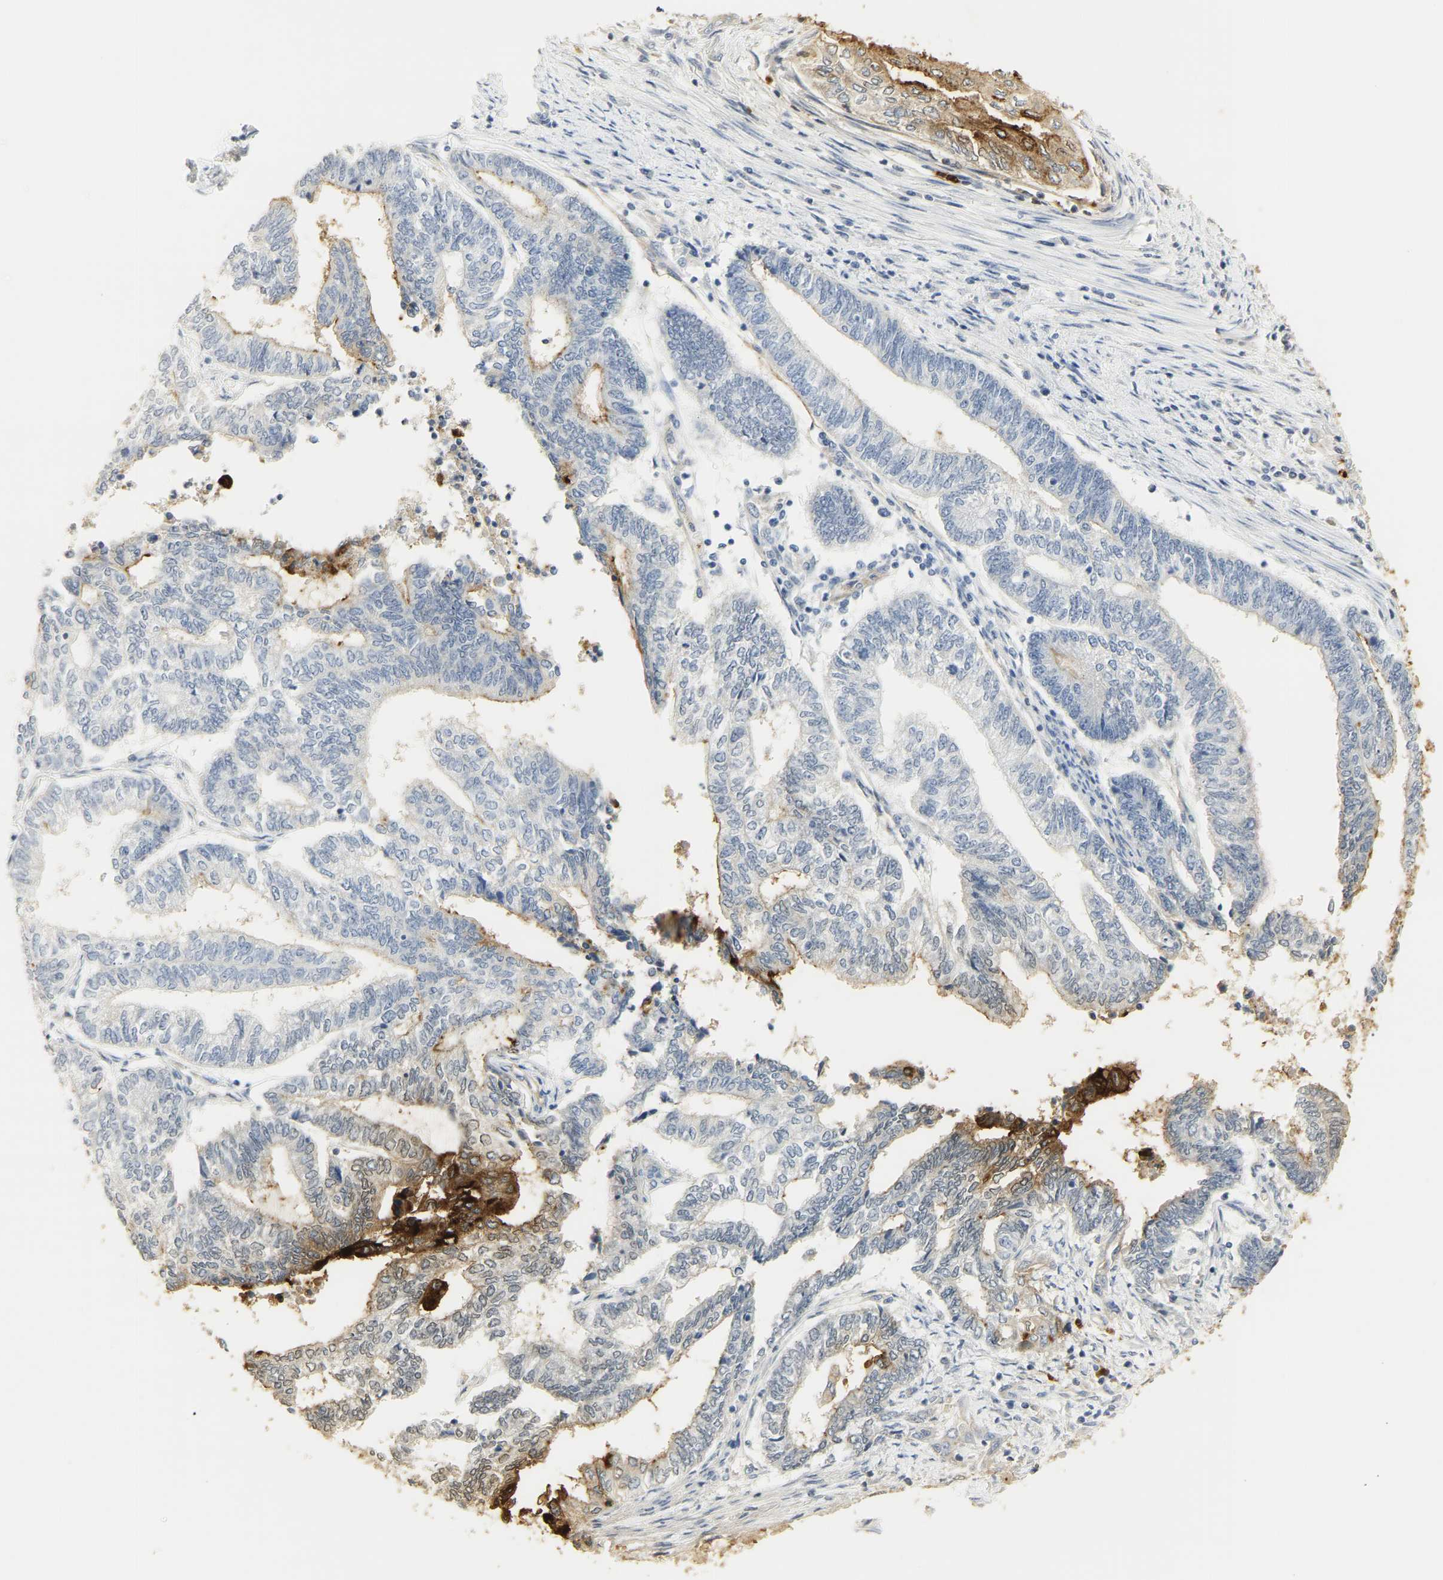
{"staining": {"intensity": "strong", "quantity": "<25%", "location": "cytoplasmic/membranous"}, "tissue": "endometrial cancer", "cell_type": "Tumor cells", "image_type": "cancer", "snomed": [{"axis": "morphology", "description": "Adenocarcinoma, NOS"}, {"axis": "topography", "description": "Uterus"}, {"axis": "topography", "description": "Endometrium"}], "caption": "Adenocarcinoma (endometrial) tissue displays strong cytoplasmic/membranous staining in about <25% of tumor cells", "gene": "CEACAM5", "patient": {"sex": "female", "age": 70}}